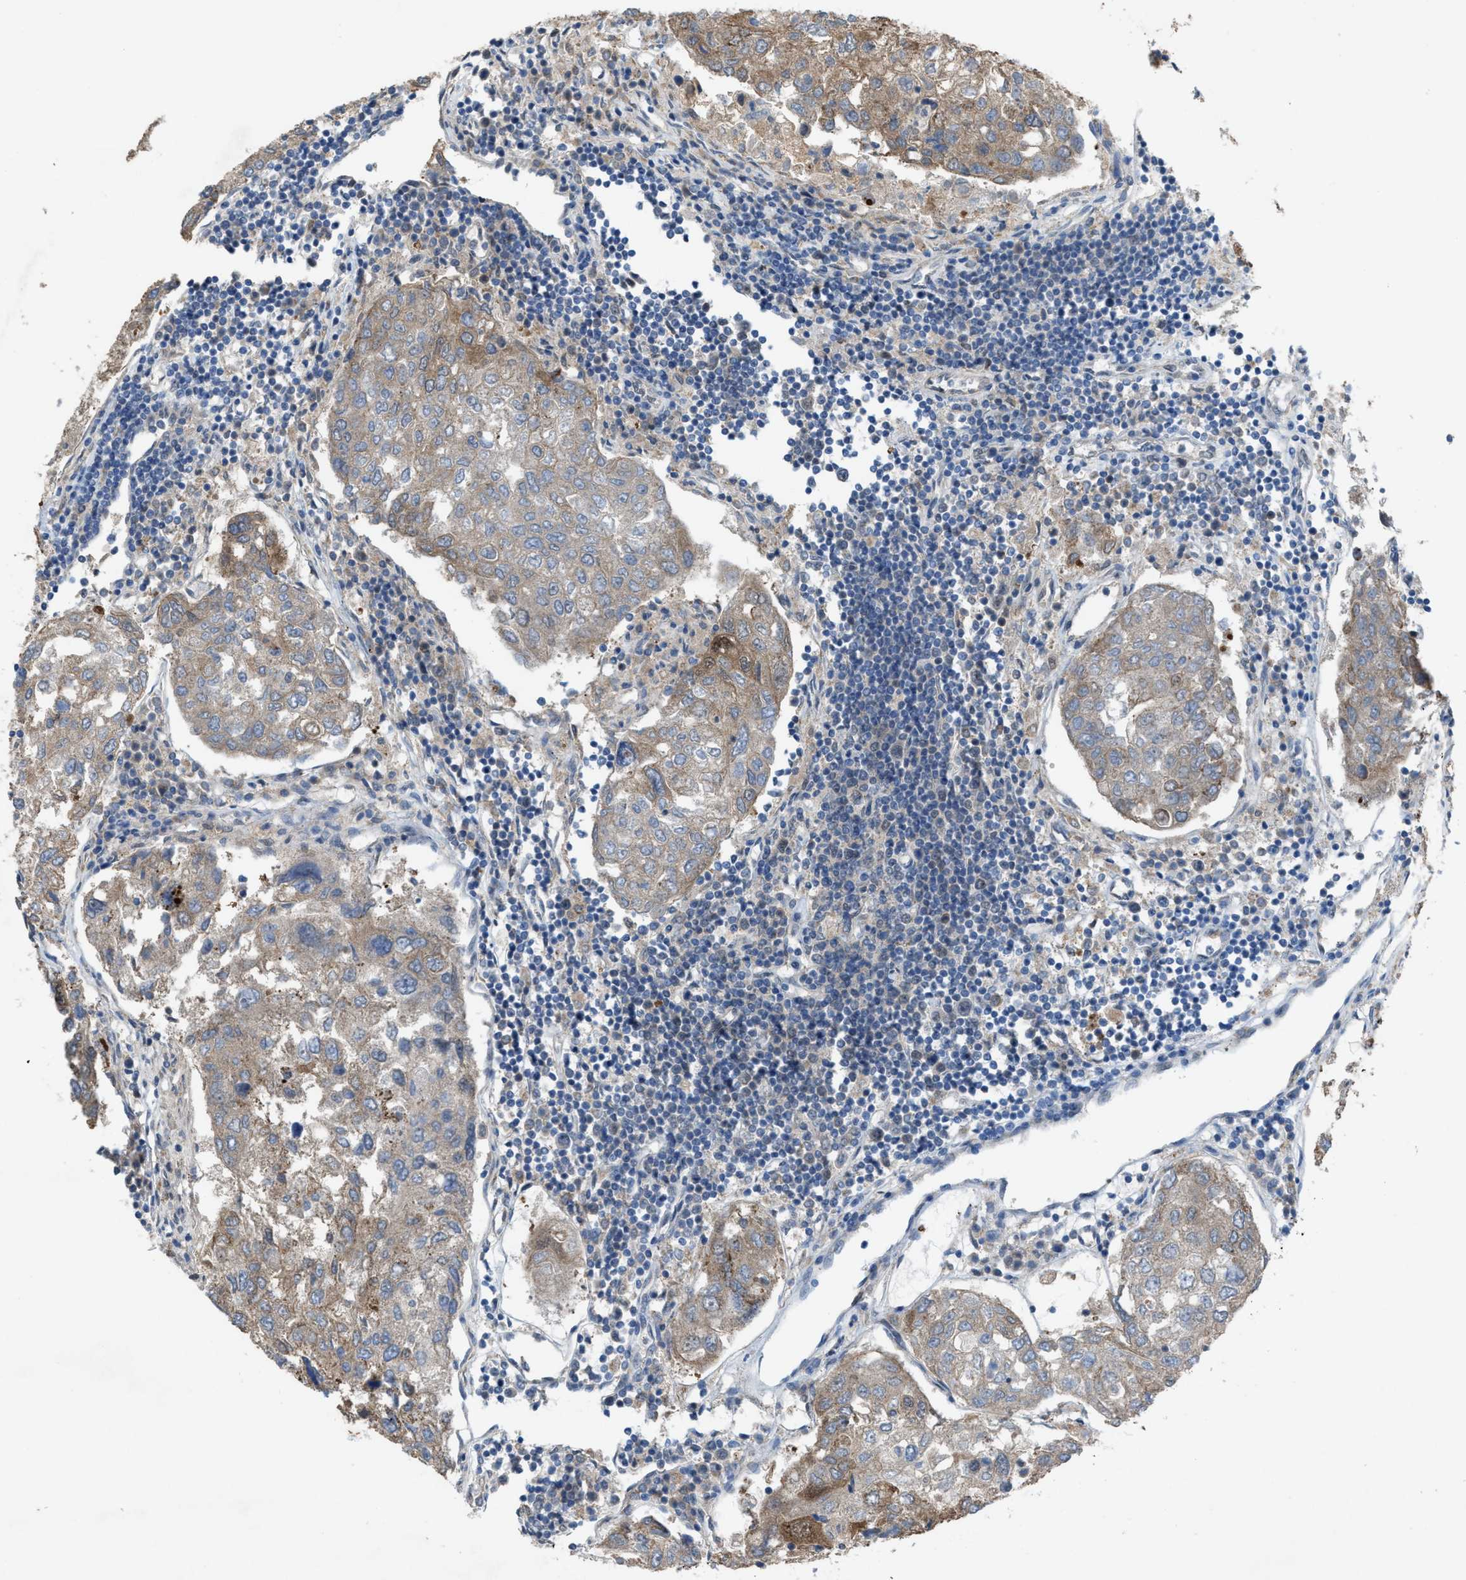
{"staining": {"intensity": "weak", "quantity": "25%-75%", "location": "cytoplasmic/membranous"}, "tissue": "urothelial cancer", "cell_type": "Tumor cells", "image_type": "cancer", "snomed": [{"axis": "morphology", "description": "Urothelial carcinoma, High grade"}, {"axis": "topography", "description": "Lymph node"}, {"axis": "topography", "description": "Urinary bladder"}], "caption": "Brown immunohistochemical staining in human urothelial carcinoma (high-grade) displays weak cytoplasmic/membranous positivity in approximately 25%-75% of tumor cells.", "gene": "PLAA", "patient": {"sex": "male", "age": 51}}